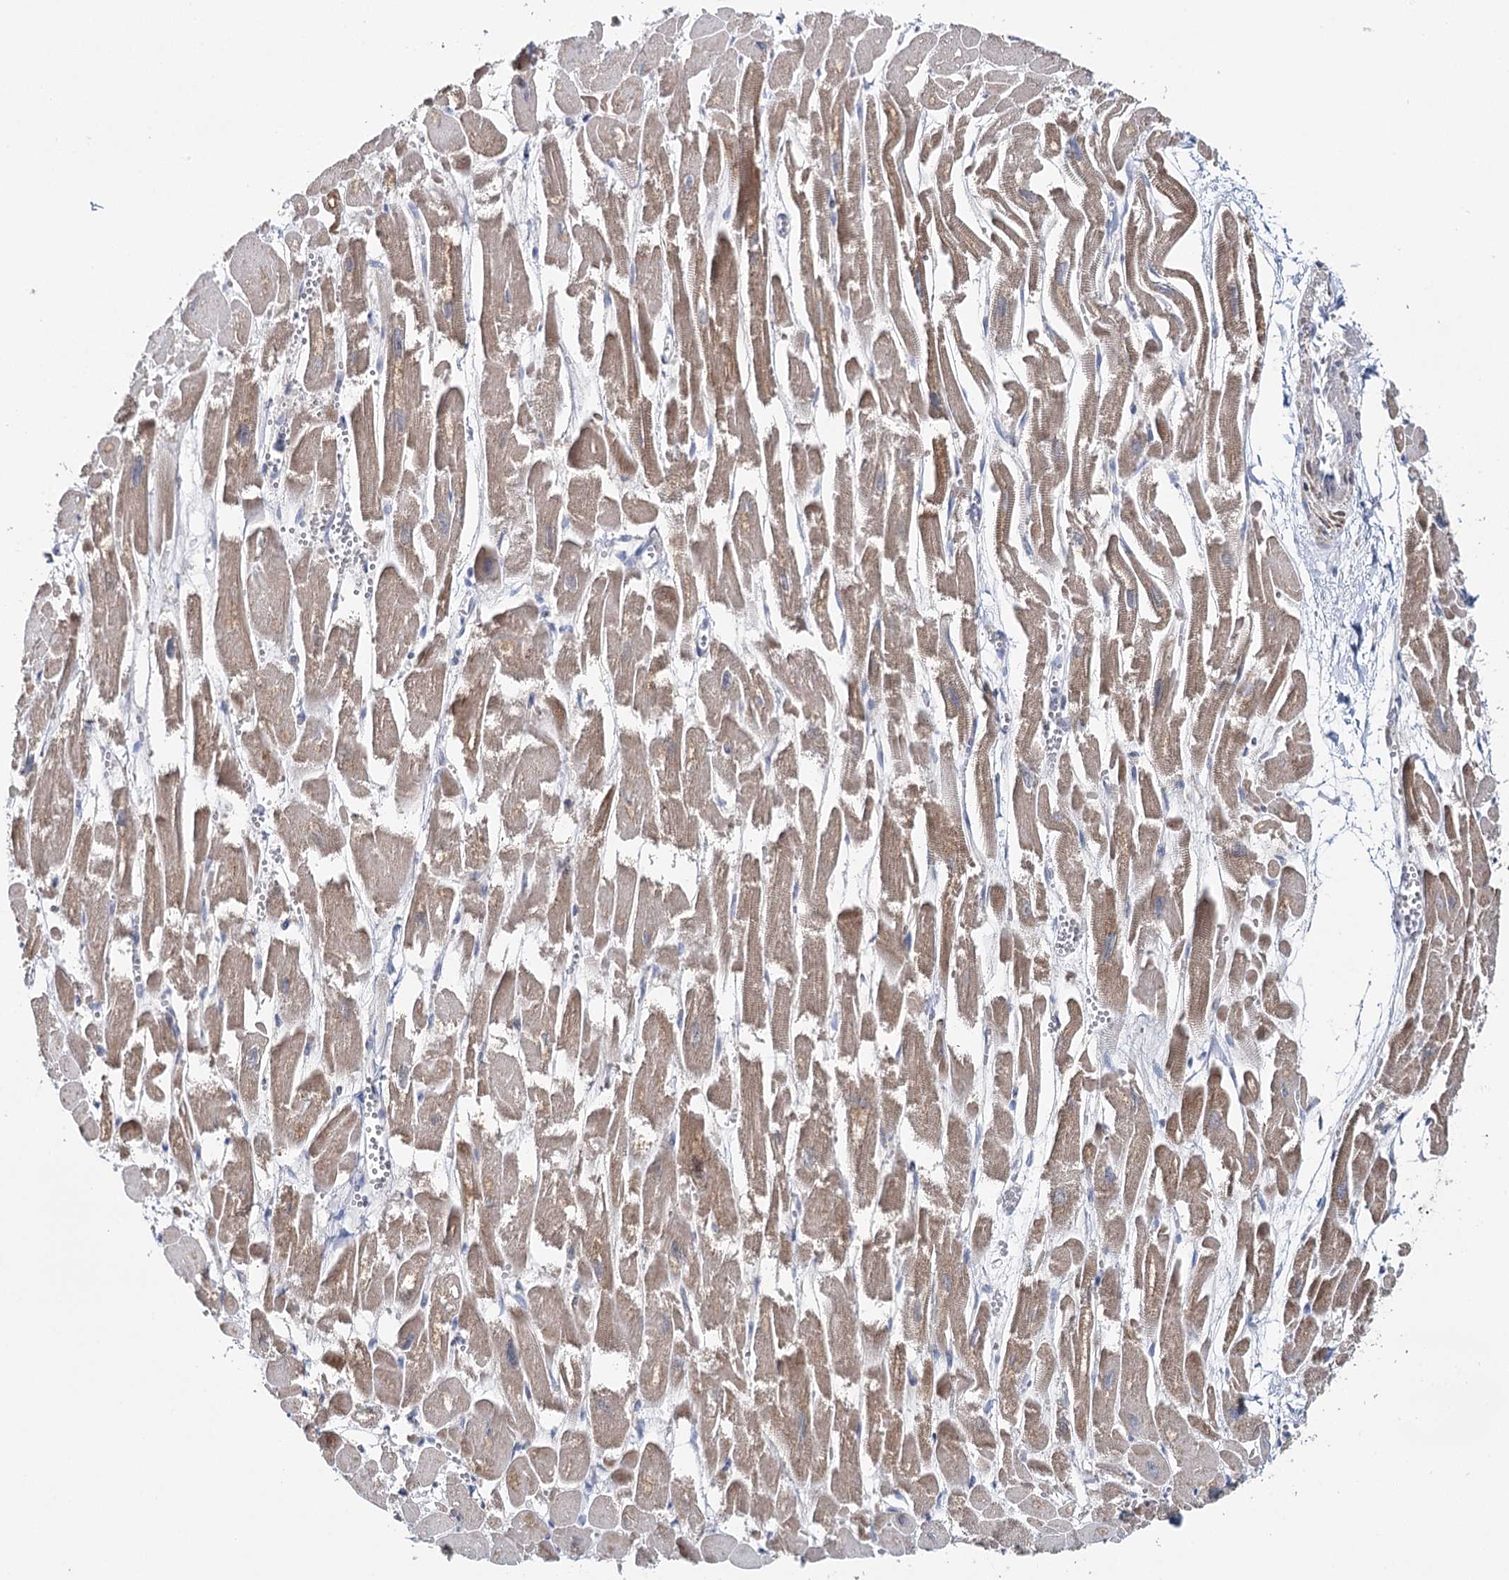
{"staining": {"intensity": "moderate", "quantity": ">75%", "location": "cytoplasmic/membranous"}, "tissue": "heart muscle", "cell_type": "Cardiomyocytes", "image_type": "normal", "snomed": [{"axis": "morphology", "description": "Normal tissue, NOS"}, {"axis": "topography", "description": "Heart"}], "caption": "Moderate cytoplasmic/membranous staining is appreciated in approximately >75% of cardiomyocytes in unremarkable heart muscle.", "gene": "THUMPD3", "patient": {"sex": "male", "age": 54}}